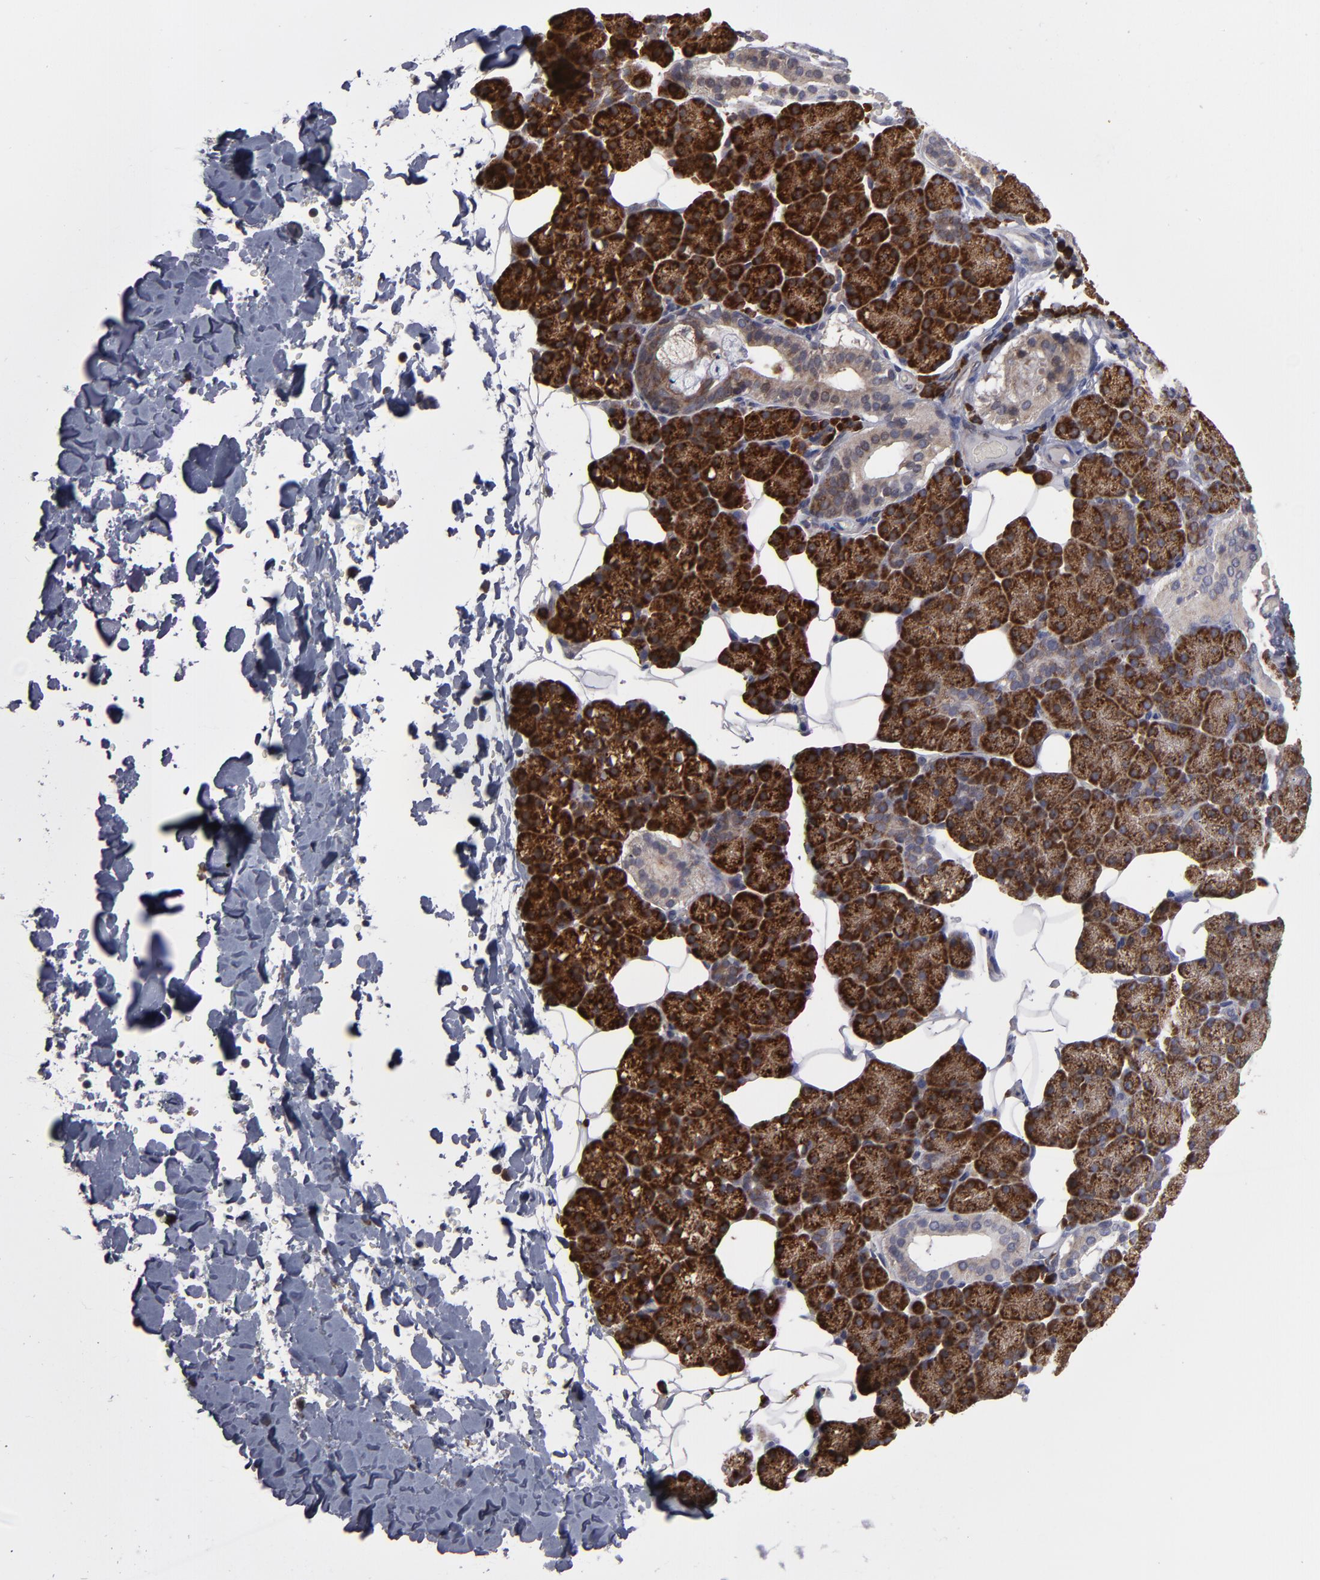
{"staining": {"intensity": "strong", "quantity": ">75%", "location": "cytoplasmic/membranous"}, "tissue": "salivary gland", "cell_type": "Glandular cells", "image_type": "normal", "snomed": [{"axis": "morphology", "description": "Normal tissue, NOS"}, {"axis": "topography", "description": "Lymph node"}, {"axis": "topography", "description": "Salivary gland"}], "caption": "Human salivary gland stained with a brown dye reveals strong cytoplasmic/membranous positive expression in approximately >75% of glandular cells.", "gene": "SND1", "patient": {"sex": "male", "age": 8}}